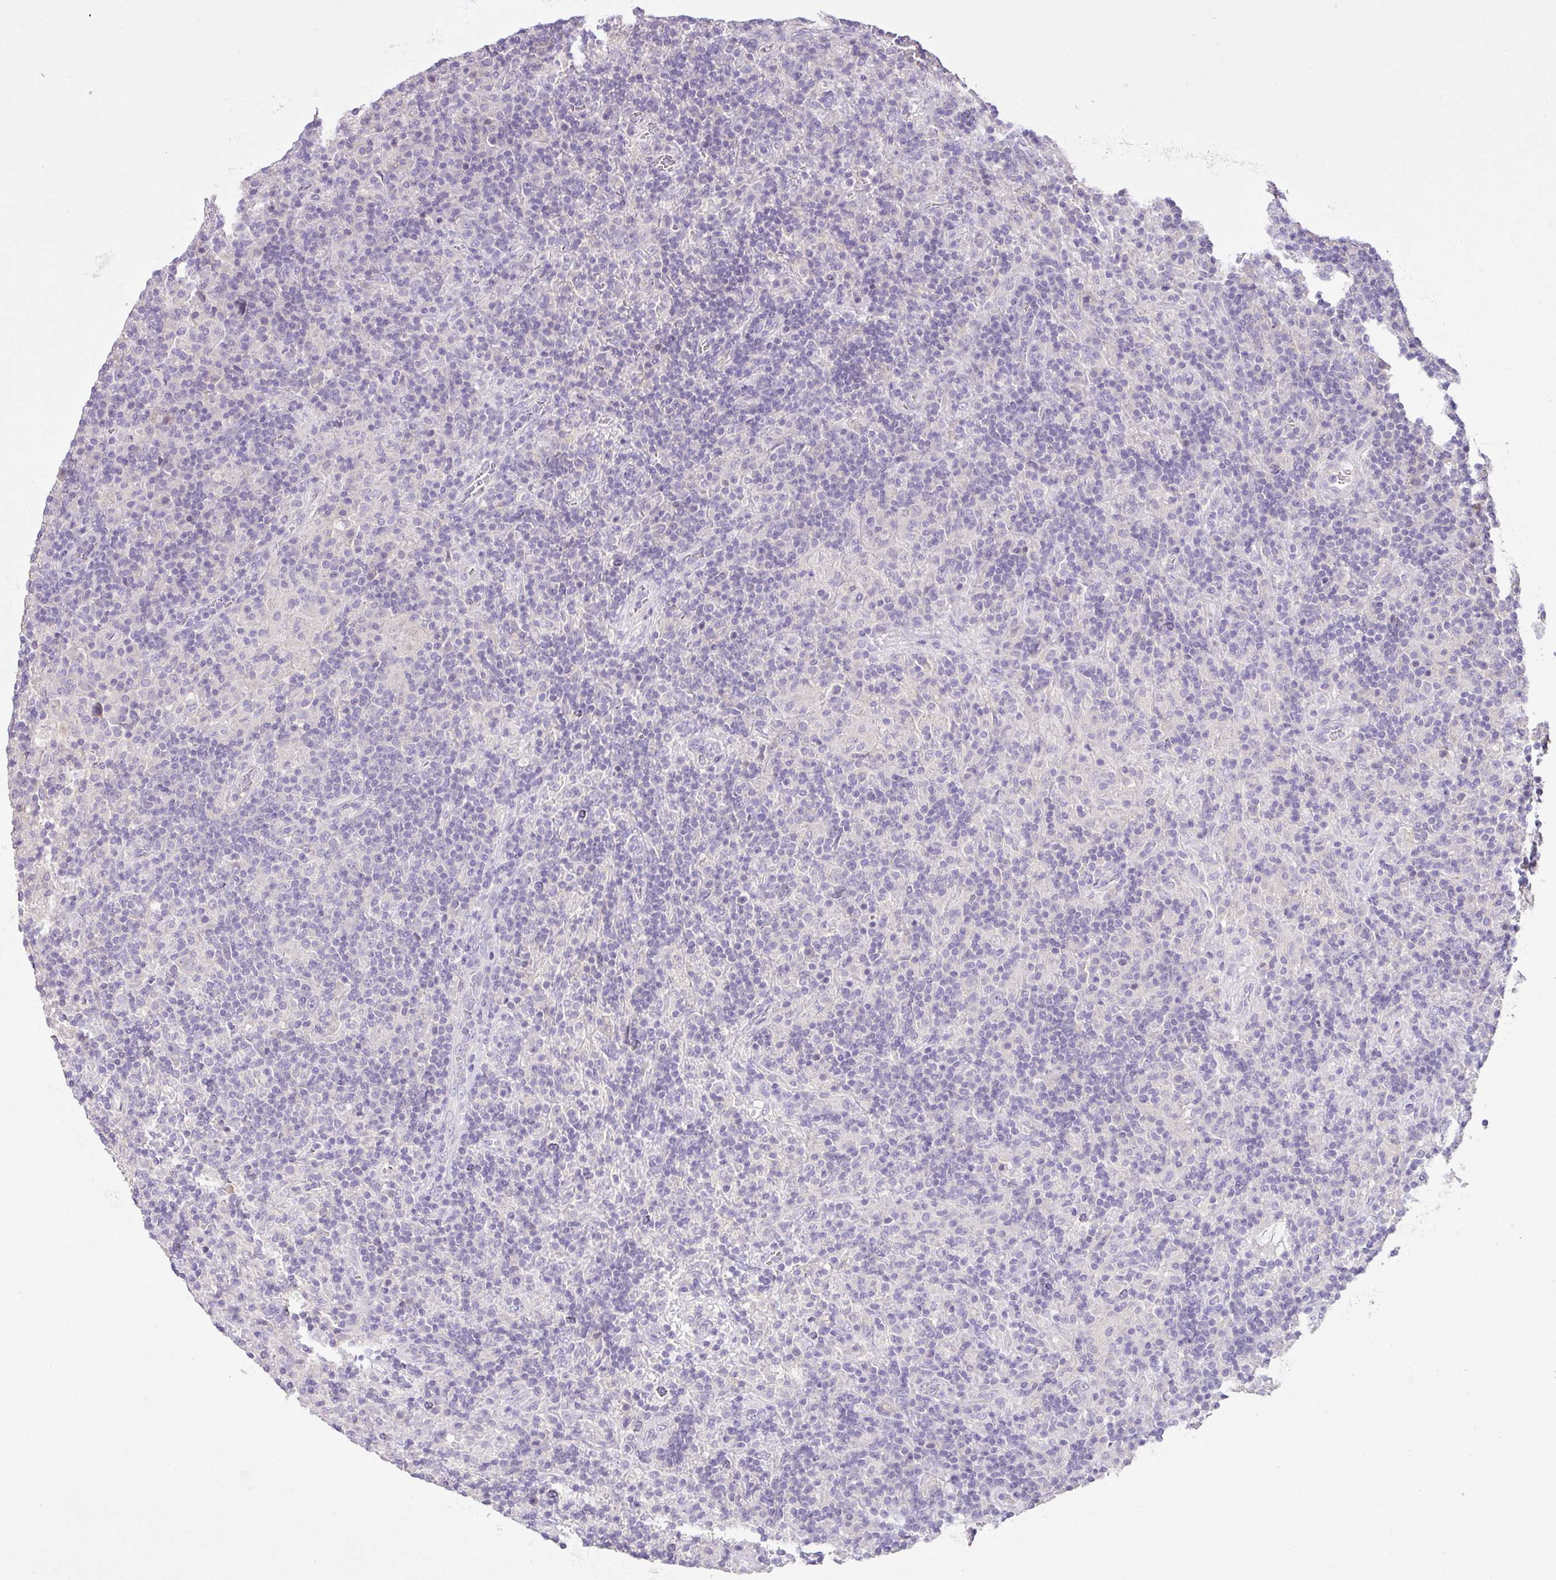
{"staining": {"intensity": "negative", "quantity": "none", "location": "none"}, "tissue": "lymphoma", "cell_type": "Tumor cells", "image_type": "cancer", "snomed": [{"axis": "morphology", "description": "Hodgkin's disease, NOS"}, {"axis": "topography", "description": "Lymph node"}], "caption": "Immunohistochemistry (IHC) histopathology image of neoplastic tissue: lymphoma stained with DAB demonstrates no significant protein positivity in tumor cells. (DAB IHC visualized using brightfield microscopy, high magnification).", "gene": "OR6C6", "patient": {"sex": "male", "age": 70}}